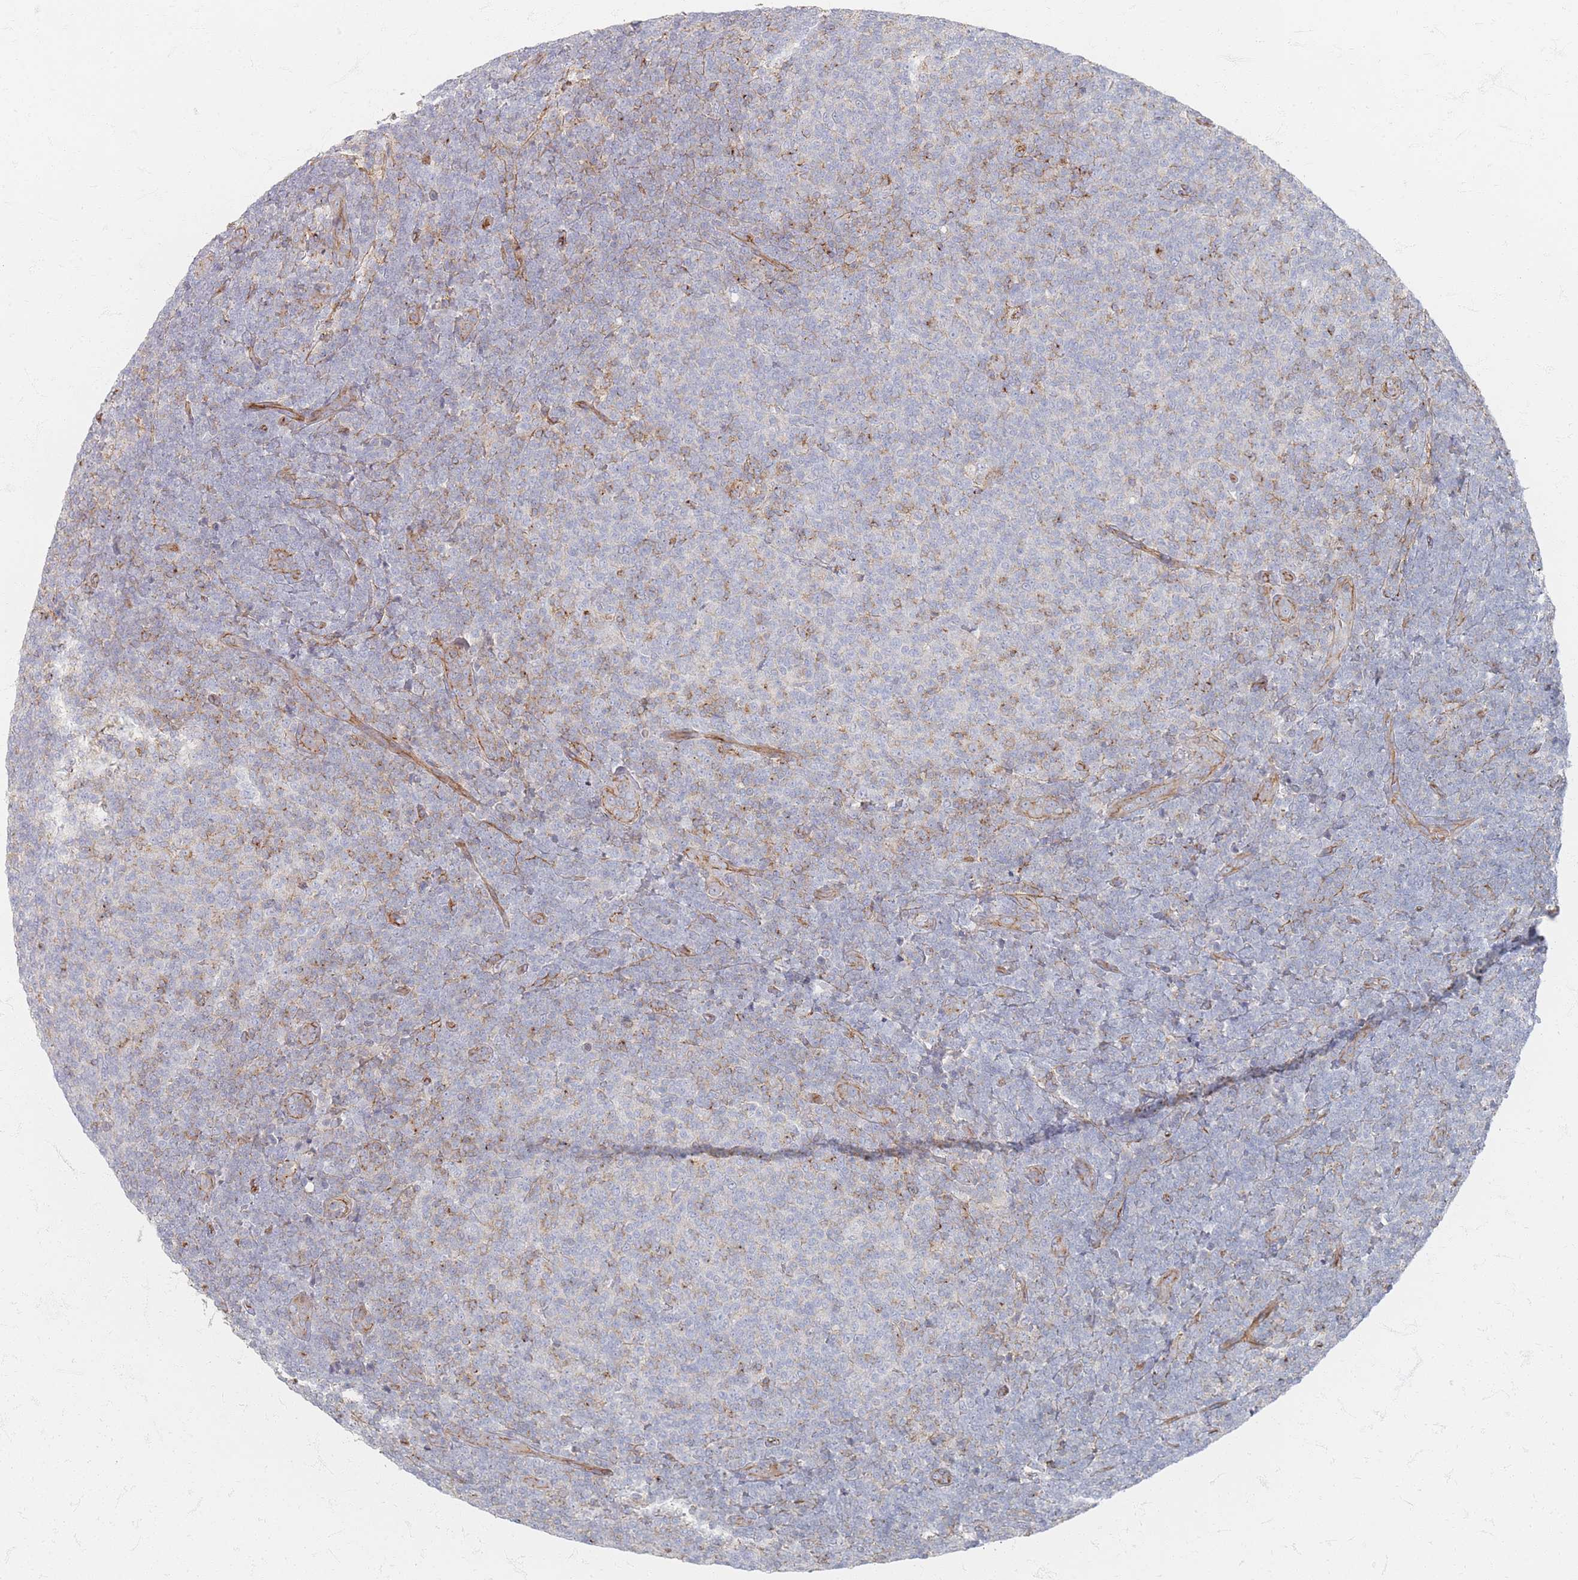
{"staining": {"intensity": "negative", "quantity": "none", "location": "none"}, "tissue": "lymphoma", "cell_type": "Tumor cells", "image_type": "cancer", "snomed": [{"axis": "morphology", "description": "Malignant lymphoma, non-Hodgkin's type, Low grade"}, {"axis": "topography", "description": "Lymph node"}], "caption": "Immunohistochemistry (IHC) of human lymphoma displays no expression in tumor cells. (DAB (3,3'-diaminobenzidine) immunohistochemistry (IHC) visualized using brightfield microscopy, high magnification).", "gene": "GNB1", "patient": {"sex": "male", "age": 66}}